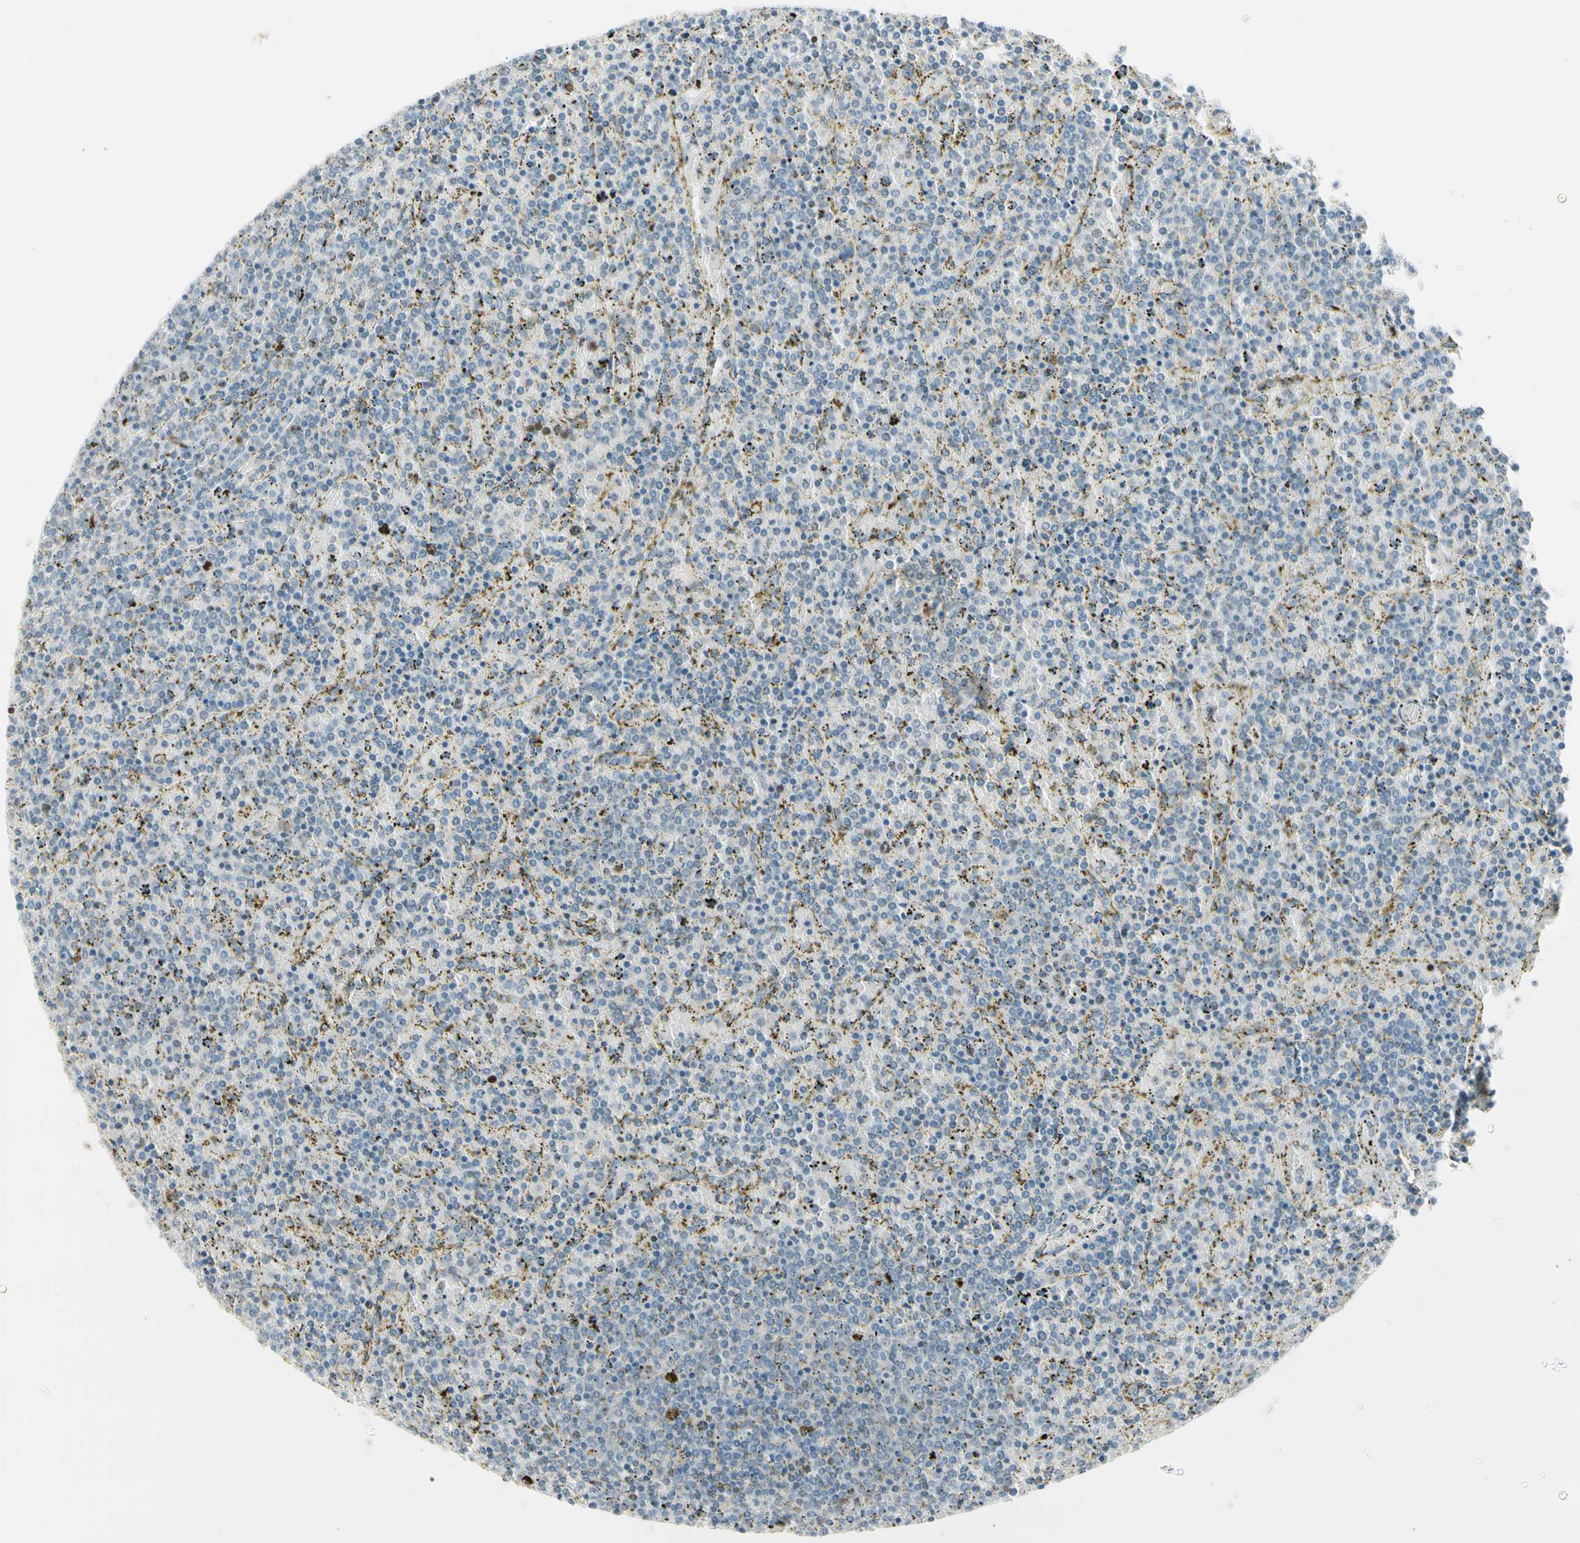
{"staining": {"intensity": "negative", "quantity": "none", "location": "none"}, "tissue": "lymphoma", "cell_type": "Tumor cells", "image_type": "cancer", "snomed": [{"axis": "morphology", "description": "Malignant lymphoma, non-Hodgkin's type, Low grade"}, {"axis": "topography", "description": "Spleen"}], "caption": "Protein analysis of malignant lymphoma, non-Hodgkin's type (low-grade) shows no significant expression in tumor cells.", "gene": "PITX1", "patient": {"sex": "female", "age": 77}}